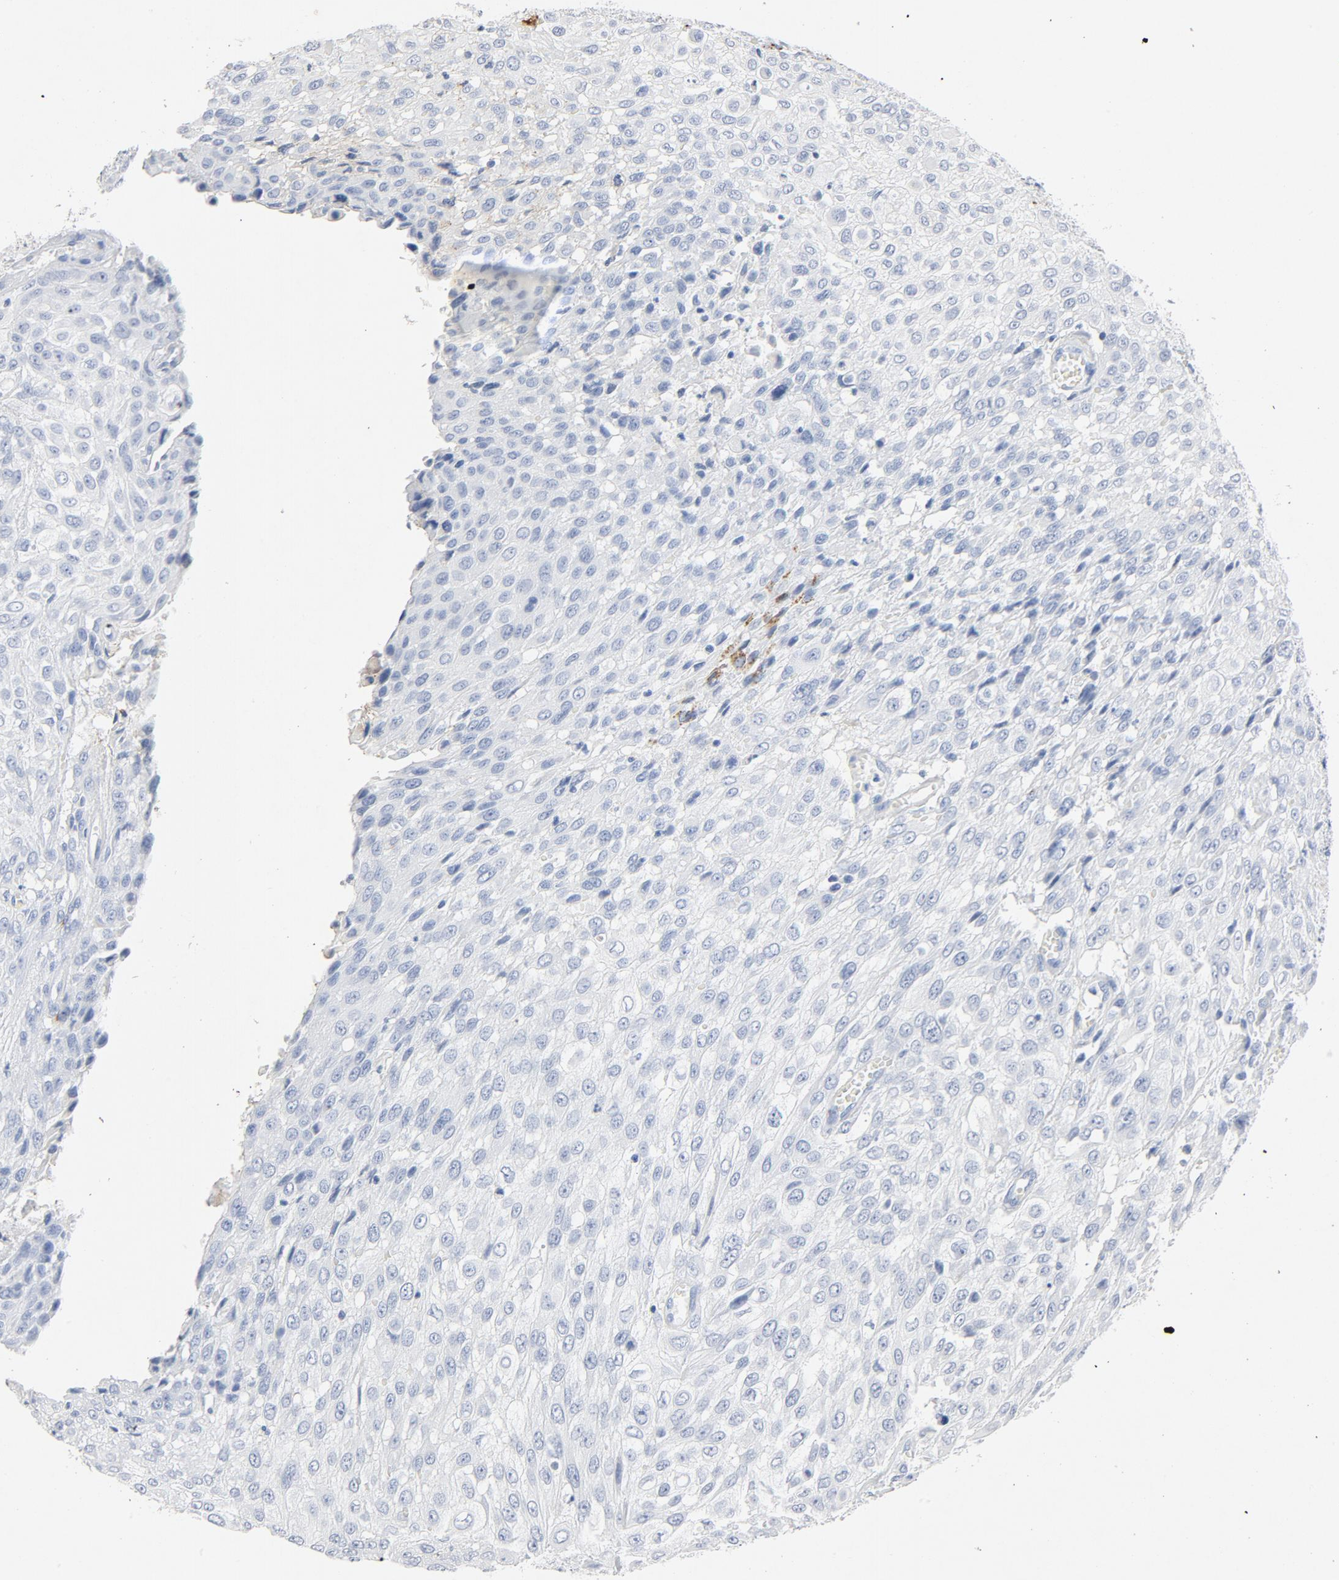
{"staining": {"intensity": "negative", "quantity": "none", "location": "none"}, "tissue": "urothelial cancer", "cell_type": "Tumor cells", "image_type": "cancer", "snomed": [{"axis": "morphology", "description": "Urothelial carcinoma, High grade"}, {"axis": "topography", "description": "Urinary bladder"}], "caption": "Human urothelial cancer stained for a protein using immunohistochemistry demonstrates no staining in tumor cells.", "gene": "PTPRB", "patient": {"sex": "male", "age": 57}}